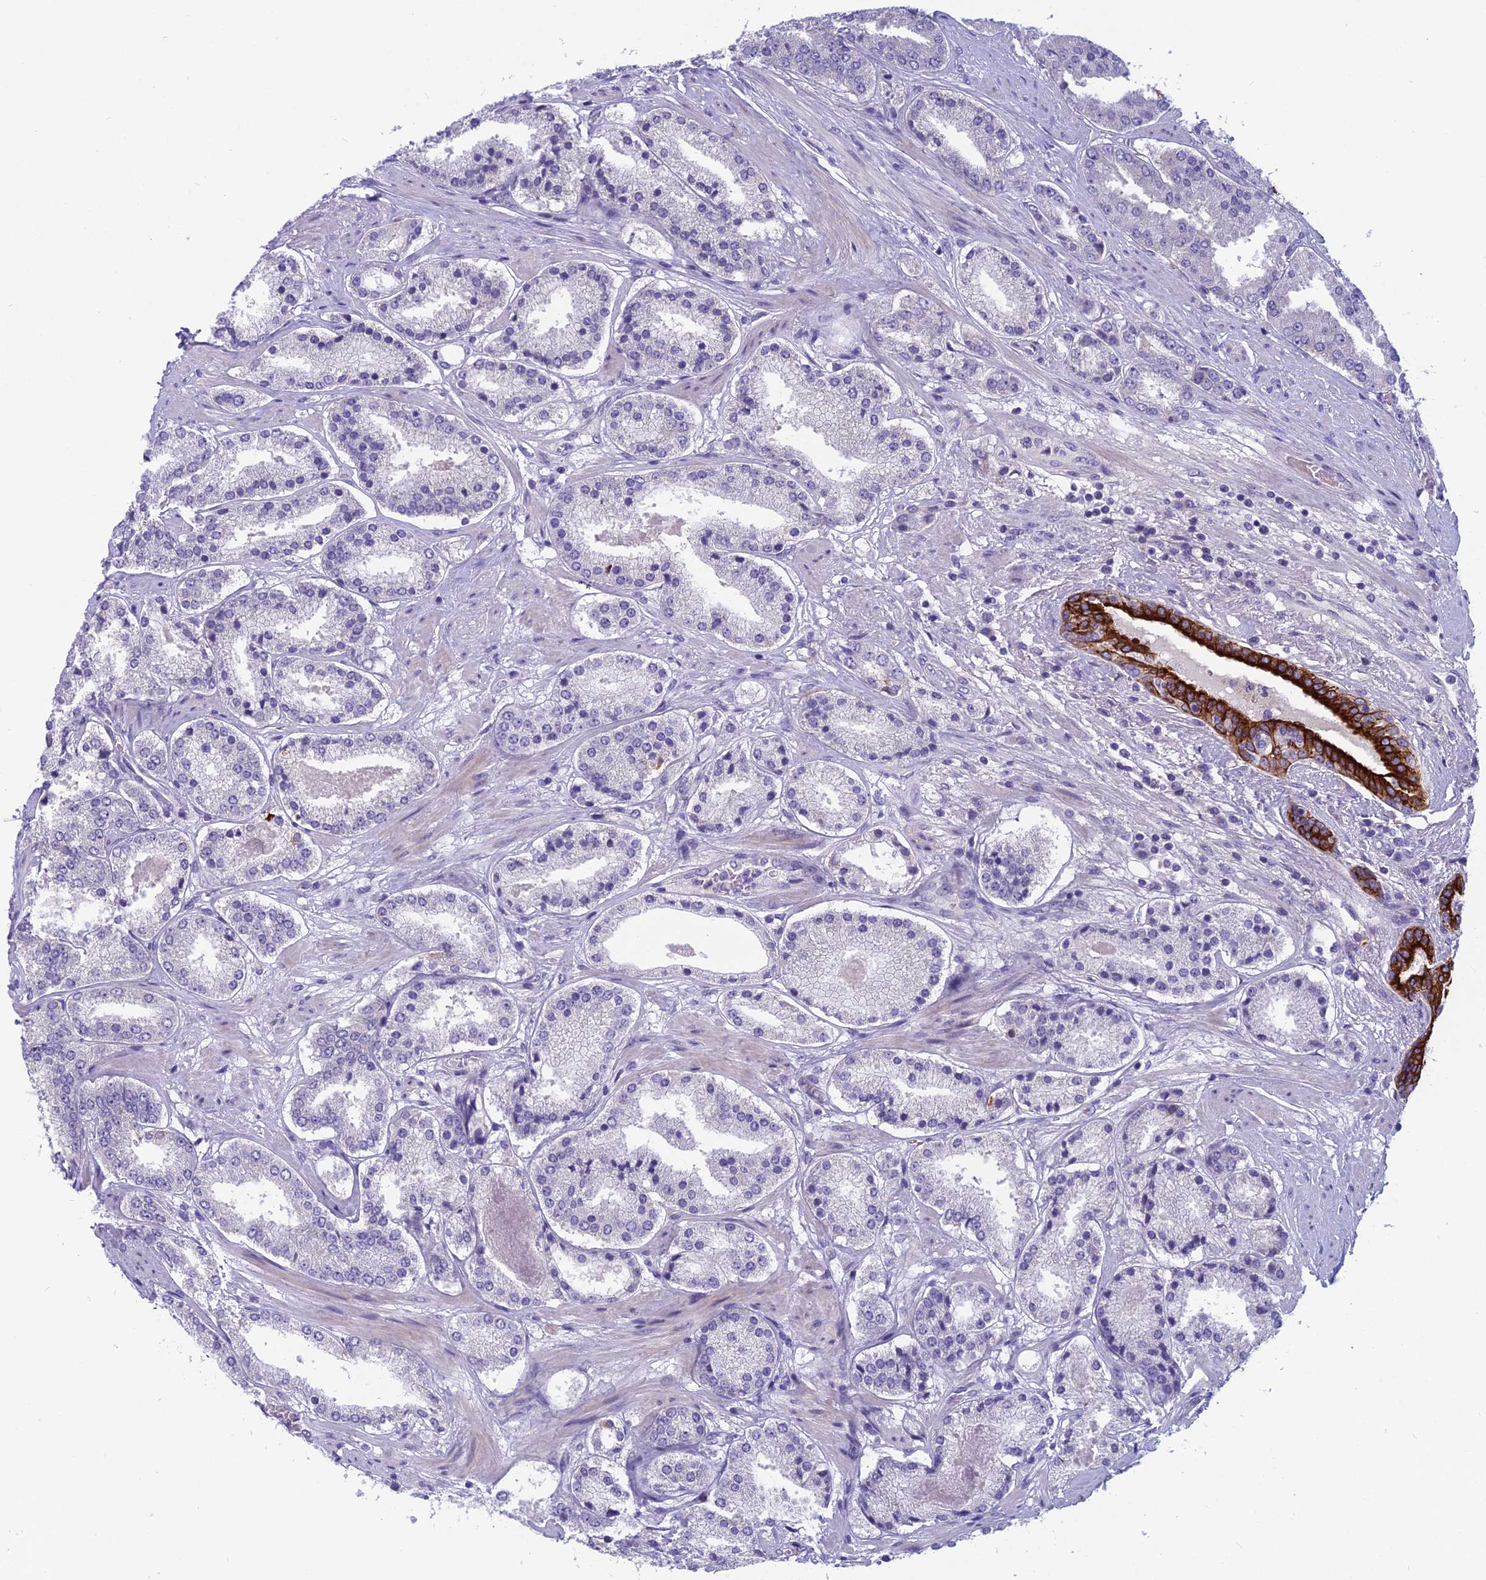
{"staining": {"intensity": "negative", "quantity": "none", "location": "none"}, "tissue": "prostate cancer", "cell_type": "Tumor cells", "image_type": "cancer", "snomed": [{"axis": "morphology", "description": "Adenocarcinoma, High grade"}, {"axis": "topography", "description": "Prostate"}], "caption": "This is a photomicrograph of IHC staining of prostate adenocarcinoma (high-grade), which shows no staining in tumor cells.", "gene": "RBM41", "patient": {"sex": "male", "age": 63}}